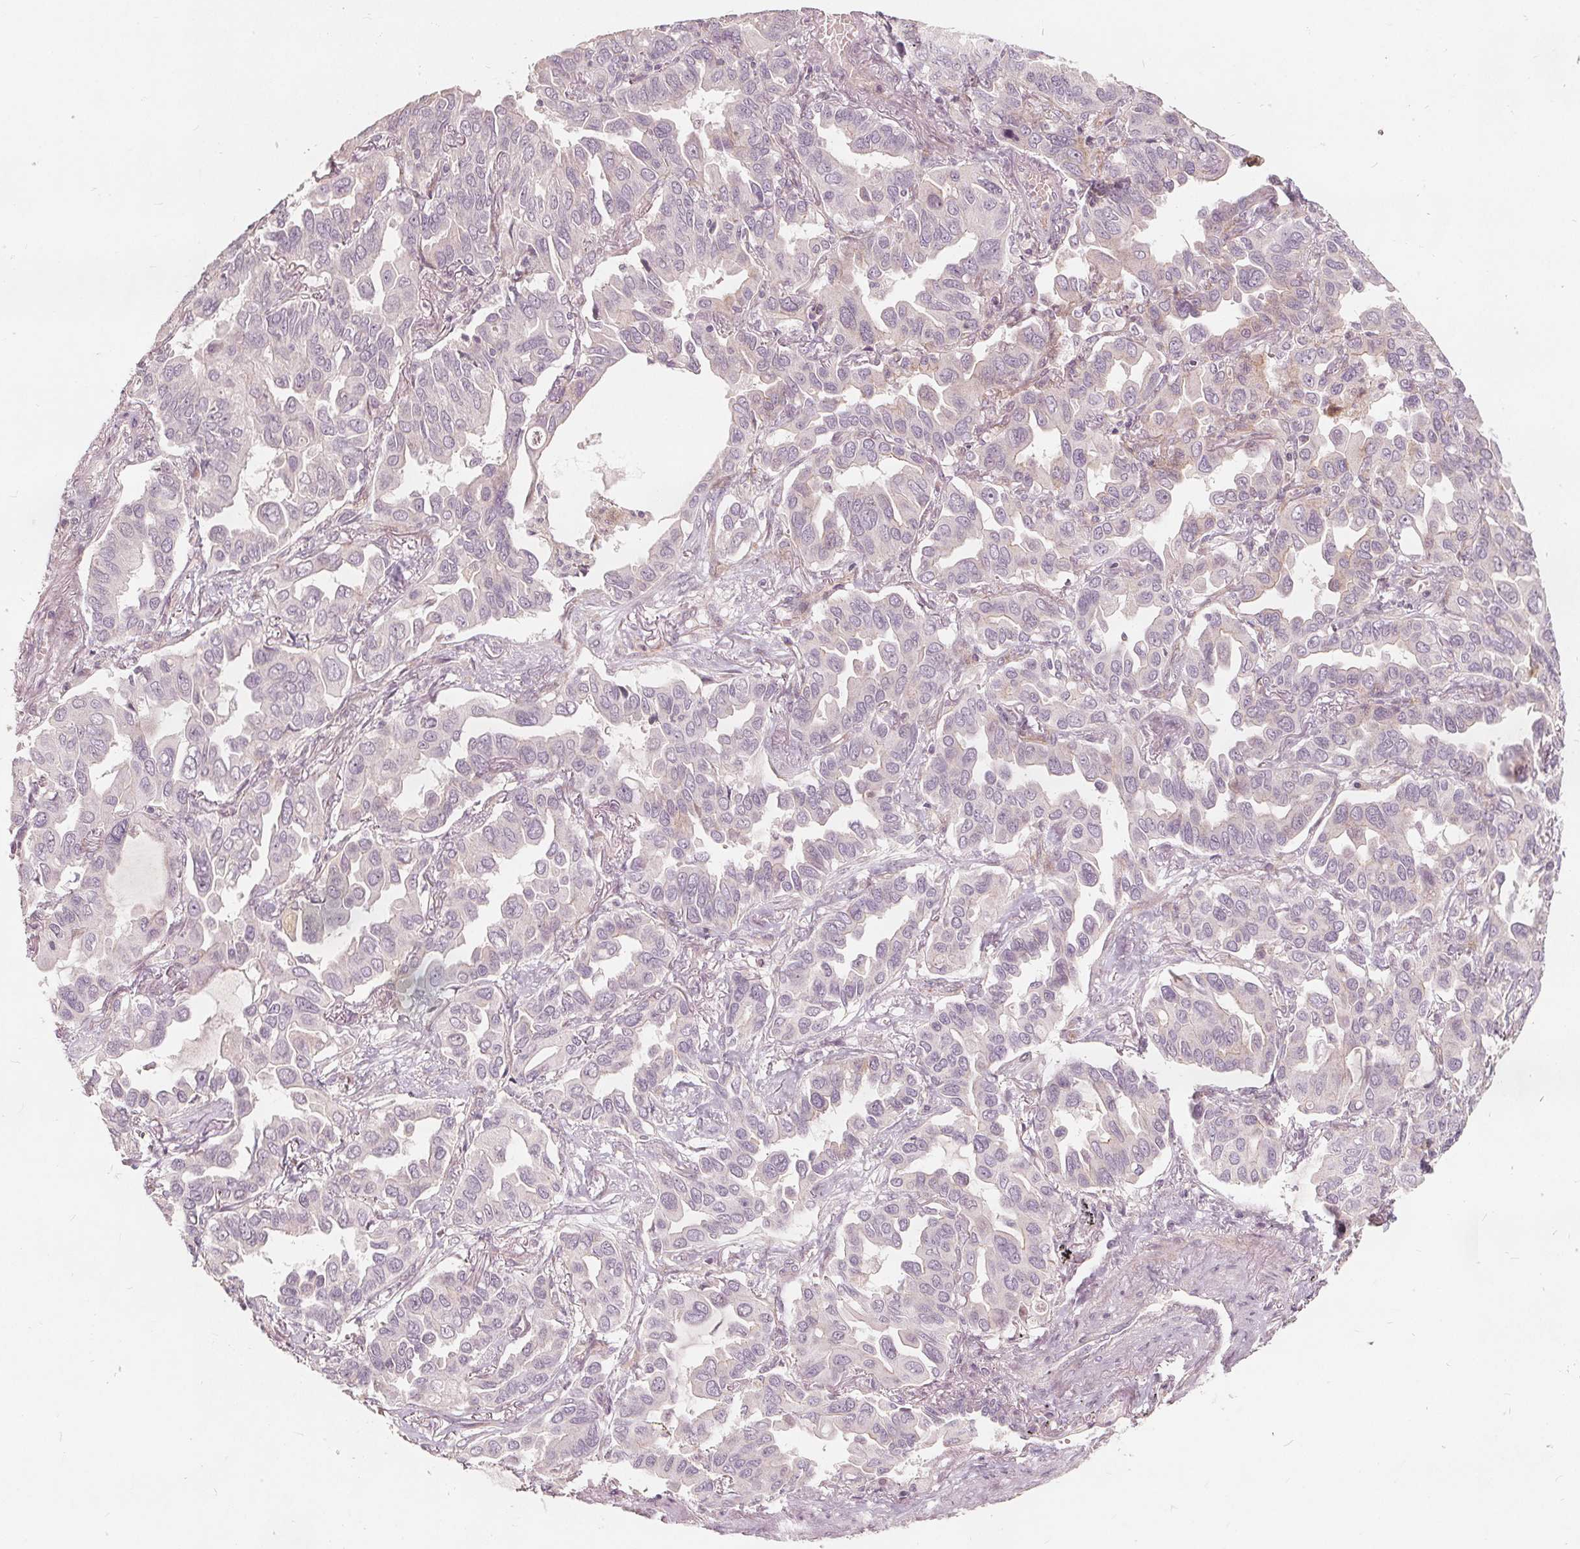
{"staining": {"intensity": "negative", "quantity": "none", "location": "none"}, "tissue": "lung cancer", "cell_type": "Tumor cells", "image_type": "cancer", "snomed": [{"axis": "morphology", "description": "Adenocarcinoma, NOS"}, {"axis": "topography", "description": "Lung"}], "caption": "An image of lung cancer stained for a protein shows no brown staining in tumor cells.", "gene": "PTPRT", "patient": {"sex": "male", "age": 64}}